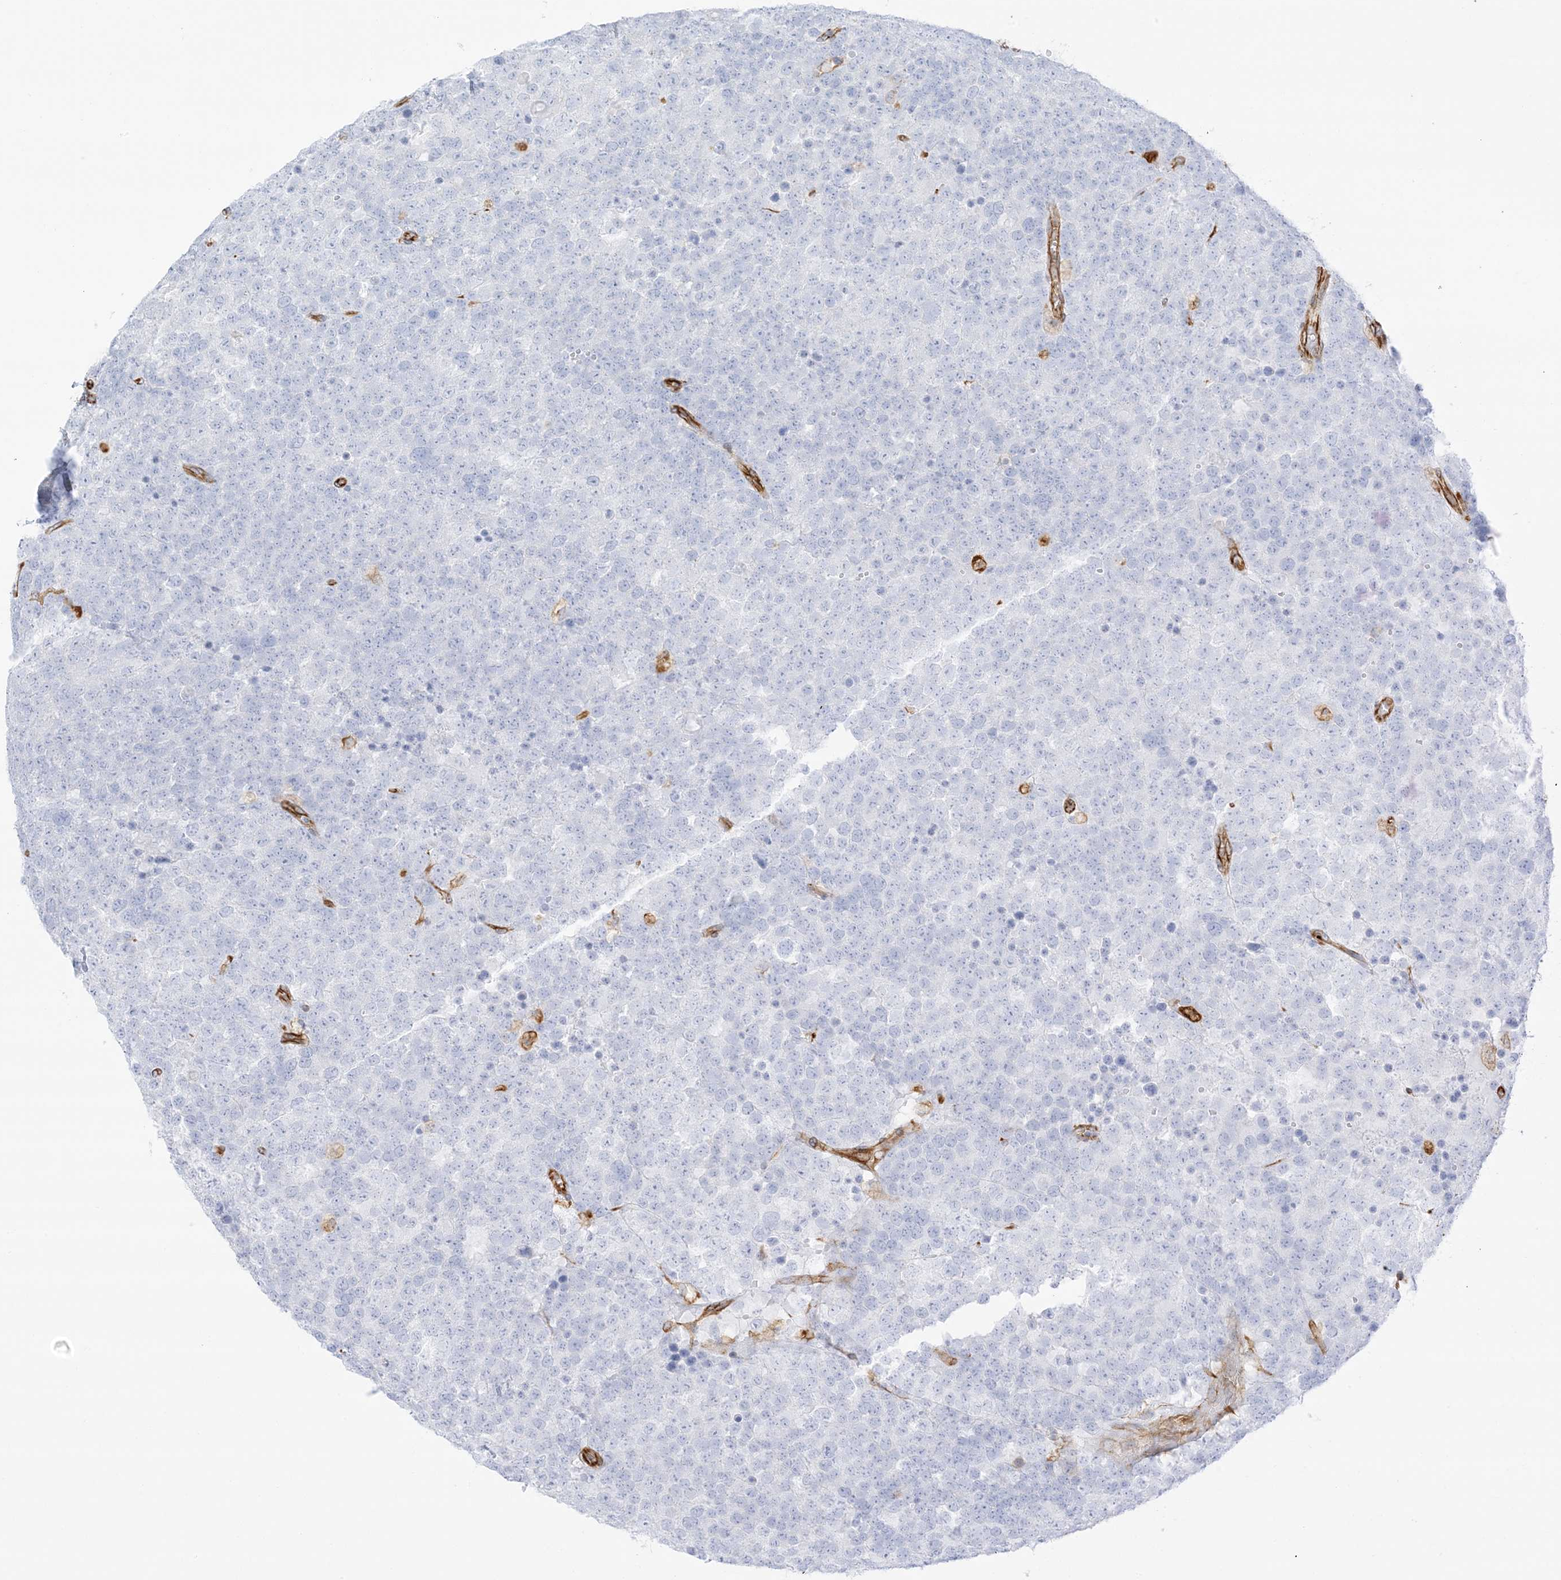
{"staining": {"intensity": "negative", "quantity": "none", "location": "none"}, "tissue": "testis cancer", "cell_type": "Tumor cells", "image_type": "cancer", "snomed": [{"axis": "morphology", "description": "Seminoma, NOS"}, {"axis": "topography", "description": "Testis"}], "caption": "The immunohistochemistry (IHC) photomicrograph has no significant positivity in tumor cells of testis cancer tissue.", "gene": "PID1", "patient": {"sex": "male", "age": 71}}